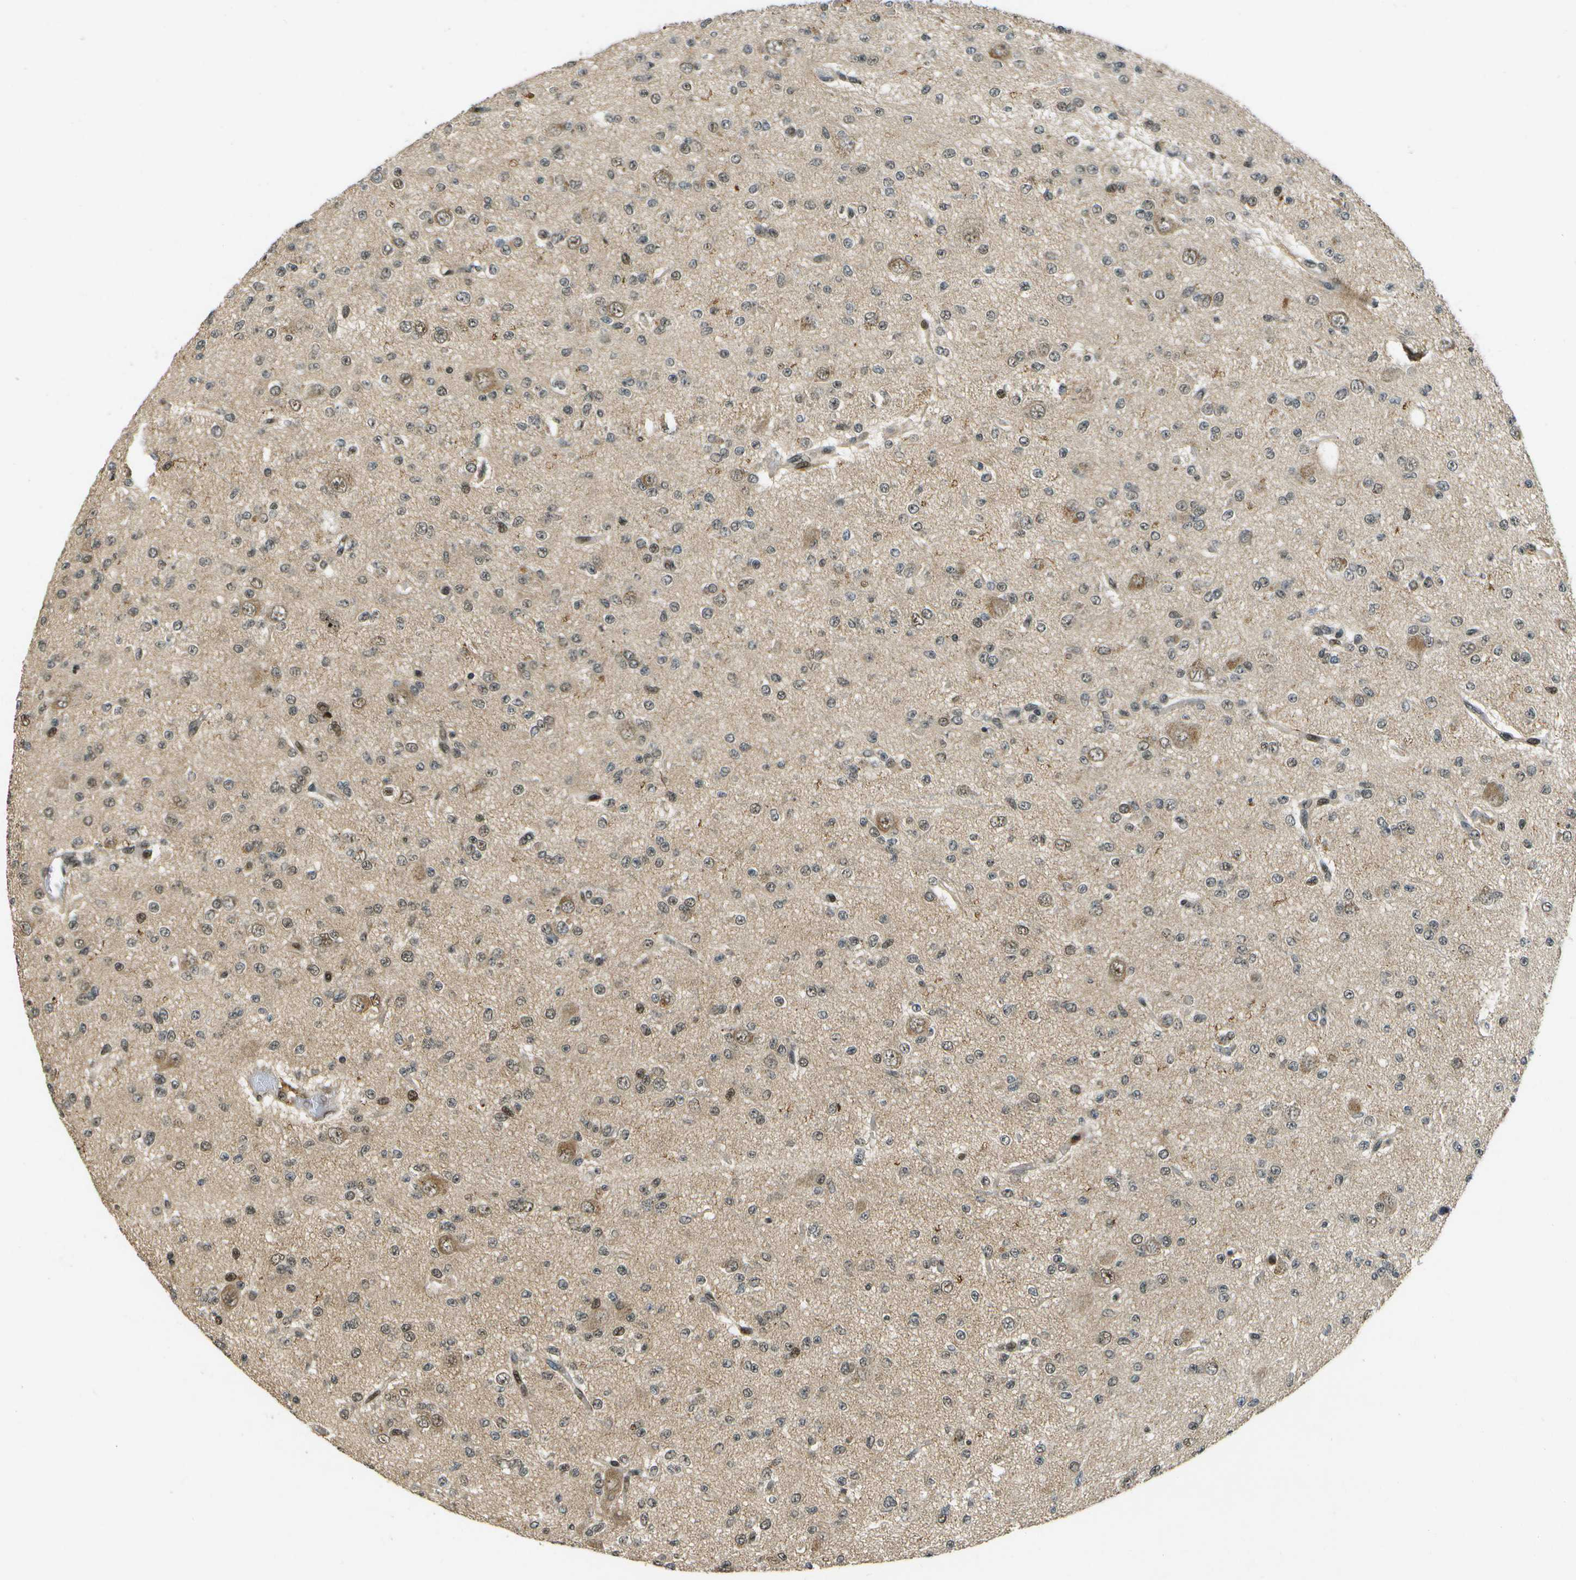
{"staining": {"intensity": "strong", "quantity": "<25%", "location": "nuclear"}, "tissue": "glioma", "cell_type": "Tumor cells", "image_type": "cancer", "snomed": [{"axis": "morphology", "description": "Glioma, malignant, Low grade"}, {"axis": "topography", "description": "Brain"}], "caption": "Malignant glioma (low-grade) was stained to show a protein in brown. There is medium levels of strong nuclear expression in about <25% of tumor cells.", "gene": "GANC", "patient": {"sex": "male", "age": 38}}